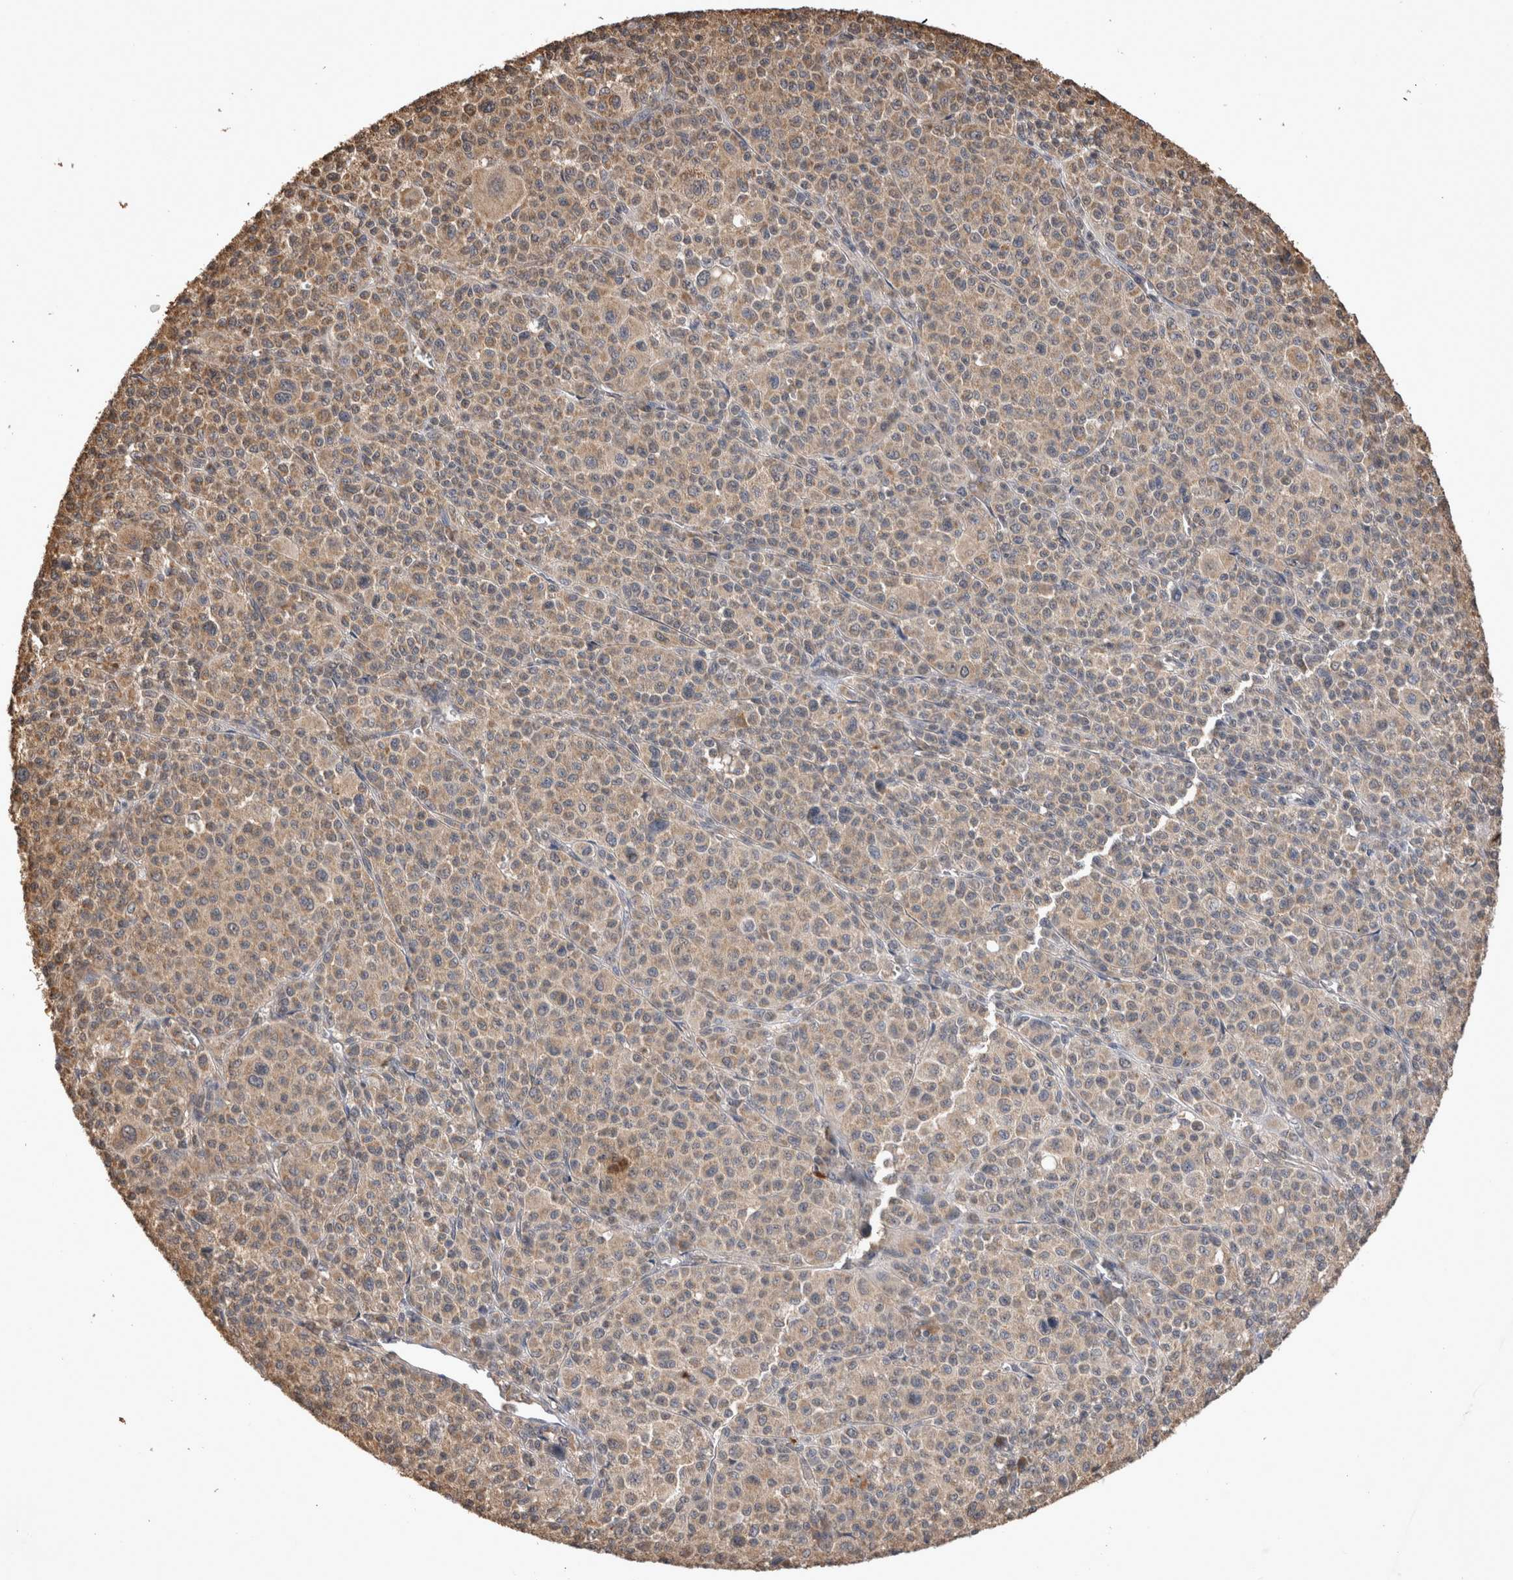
{"staining": {"intensity": "weak", "quantity": "25%-75%", "location": "cytoplasmic/membranous"}, "tissue": "melanoma", "cell_type": "Tumor cells", "image_type": "cancer", "snomed": [{"axis": "morphology", "description": "Malignant melanoma, Metastatic site"}, {"axis": "topography", "description": "Skin"}], "caption": "This is an image of immunohistochemistry staining of melanoma, which shows weak expression in the cytoplasmic/membranous of tumor cells.", "gene": "SOCS5", "patient": {"sex": "female", "age": 74}}